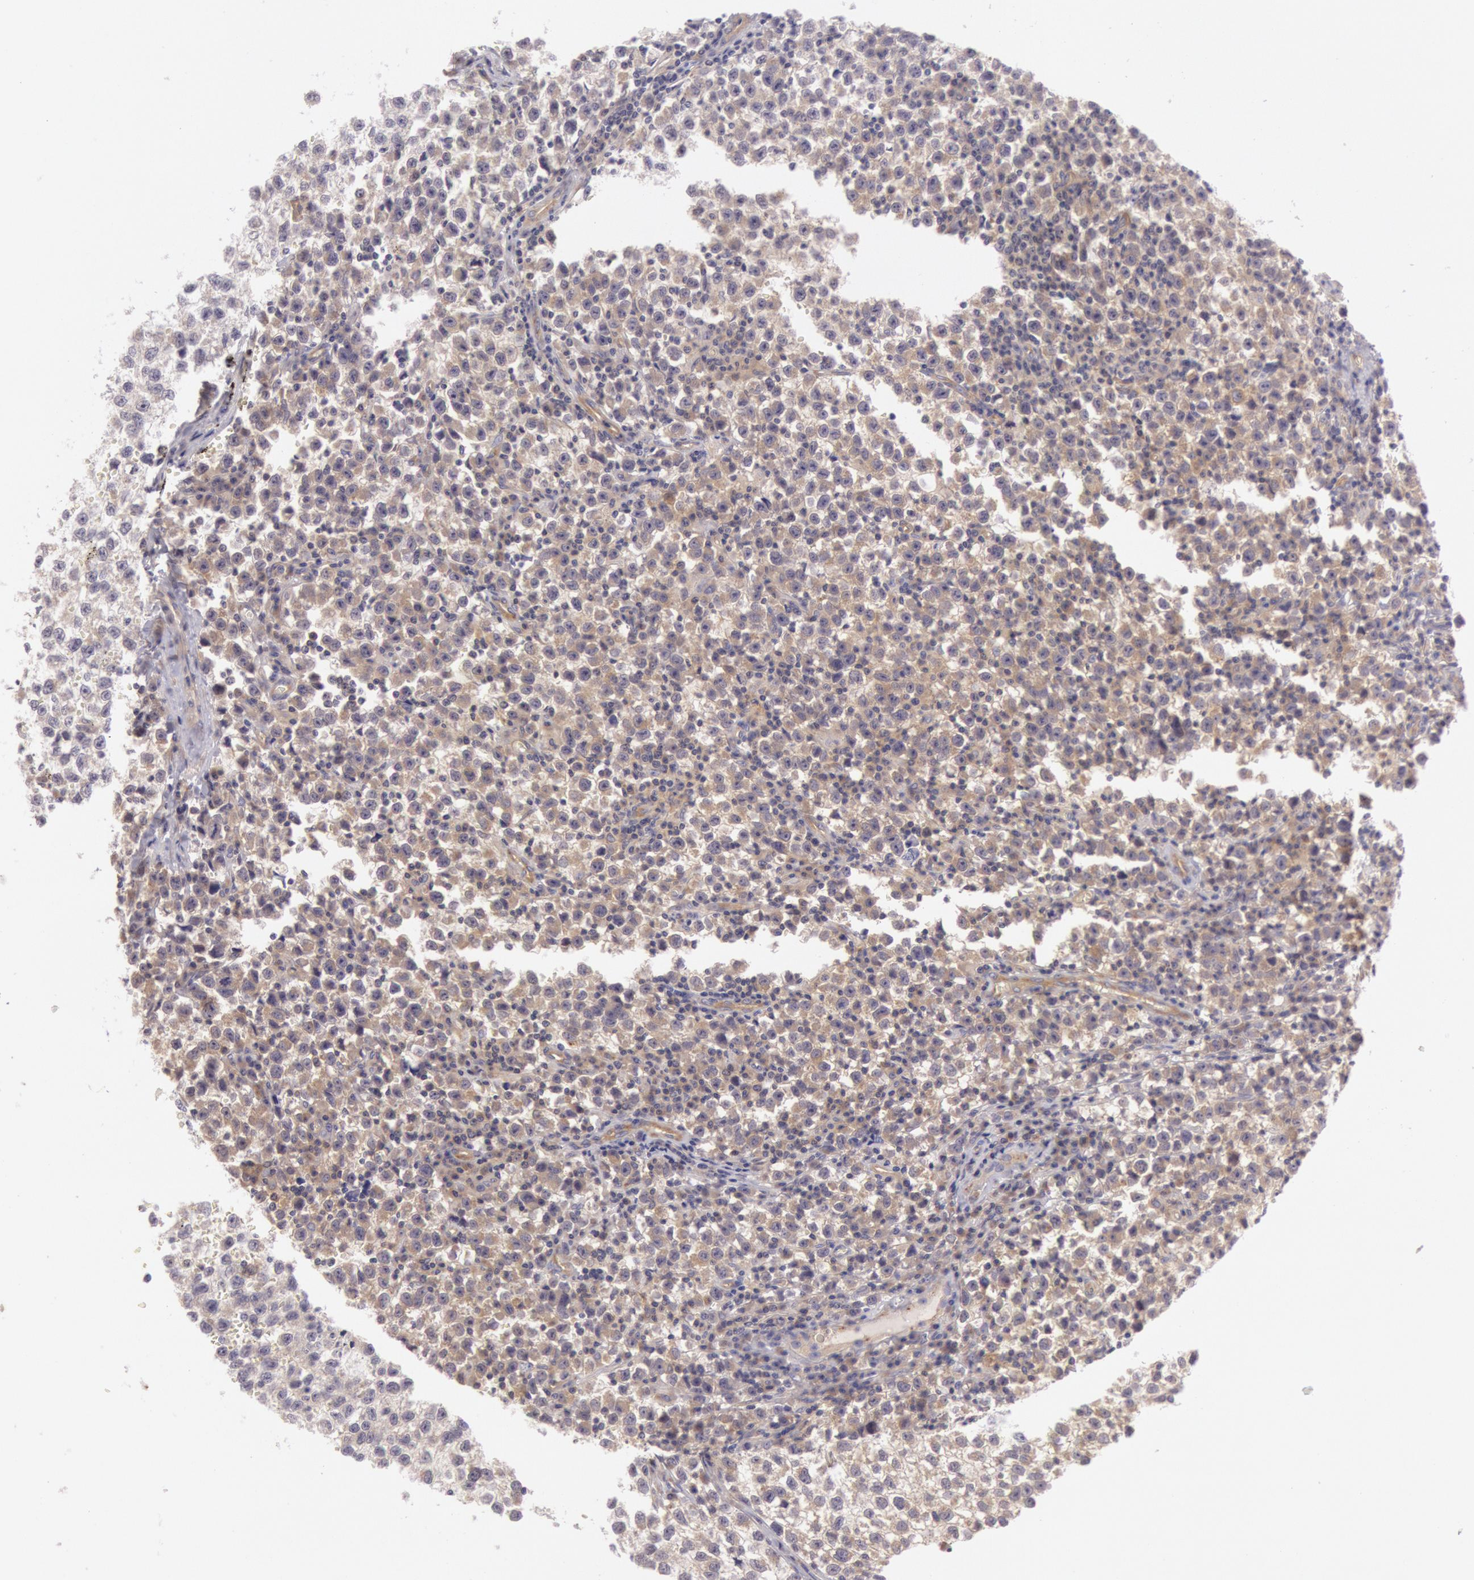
{"staining": {"intensity": "weak", "quantity": ">75%", "location": "cytoplasmic/membranous"}, "tissue": "testis cancer", "cell_type": "Tumor cells", "image_type": "cancer", "snomed": [{"axis": "morphology", "description": "Seminoma, NOS"}, {"axis": "topography", "description": "Testis"}], "caption": "Testis seminoma stained for a protein (brown) shows weak cytoplasmic/membranous positive expression in approximately >75% of tumor cells.", "gene": "CHUK", "patient": {"sex": "male", "age": 35}}